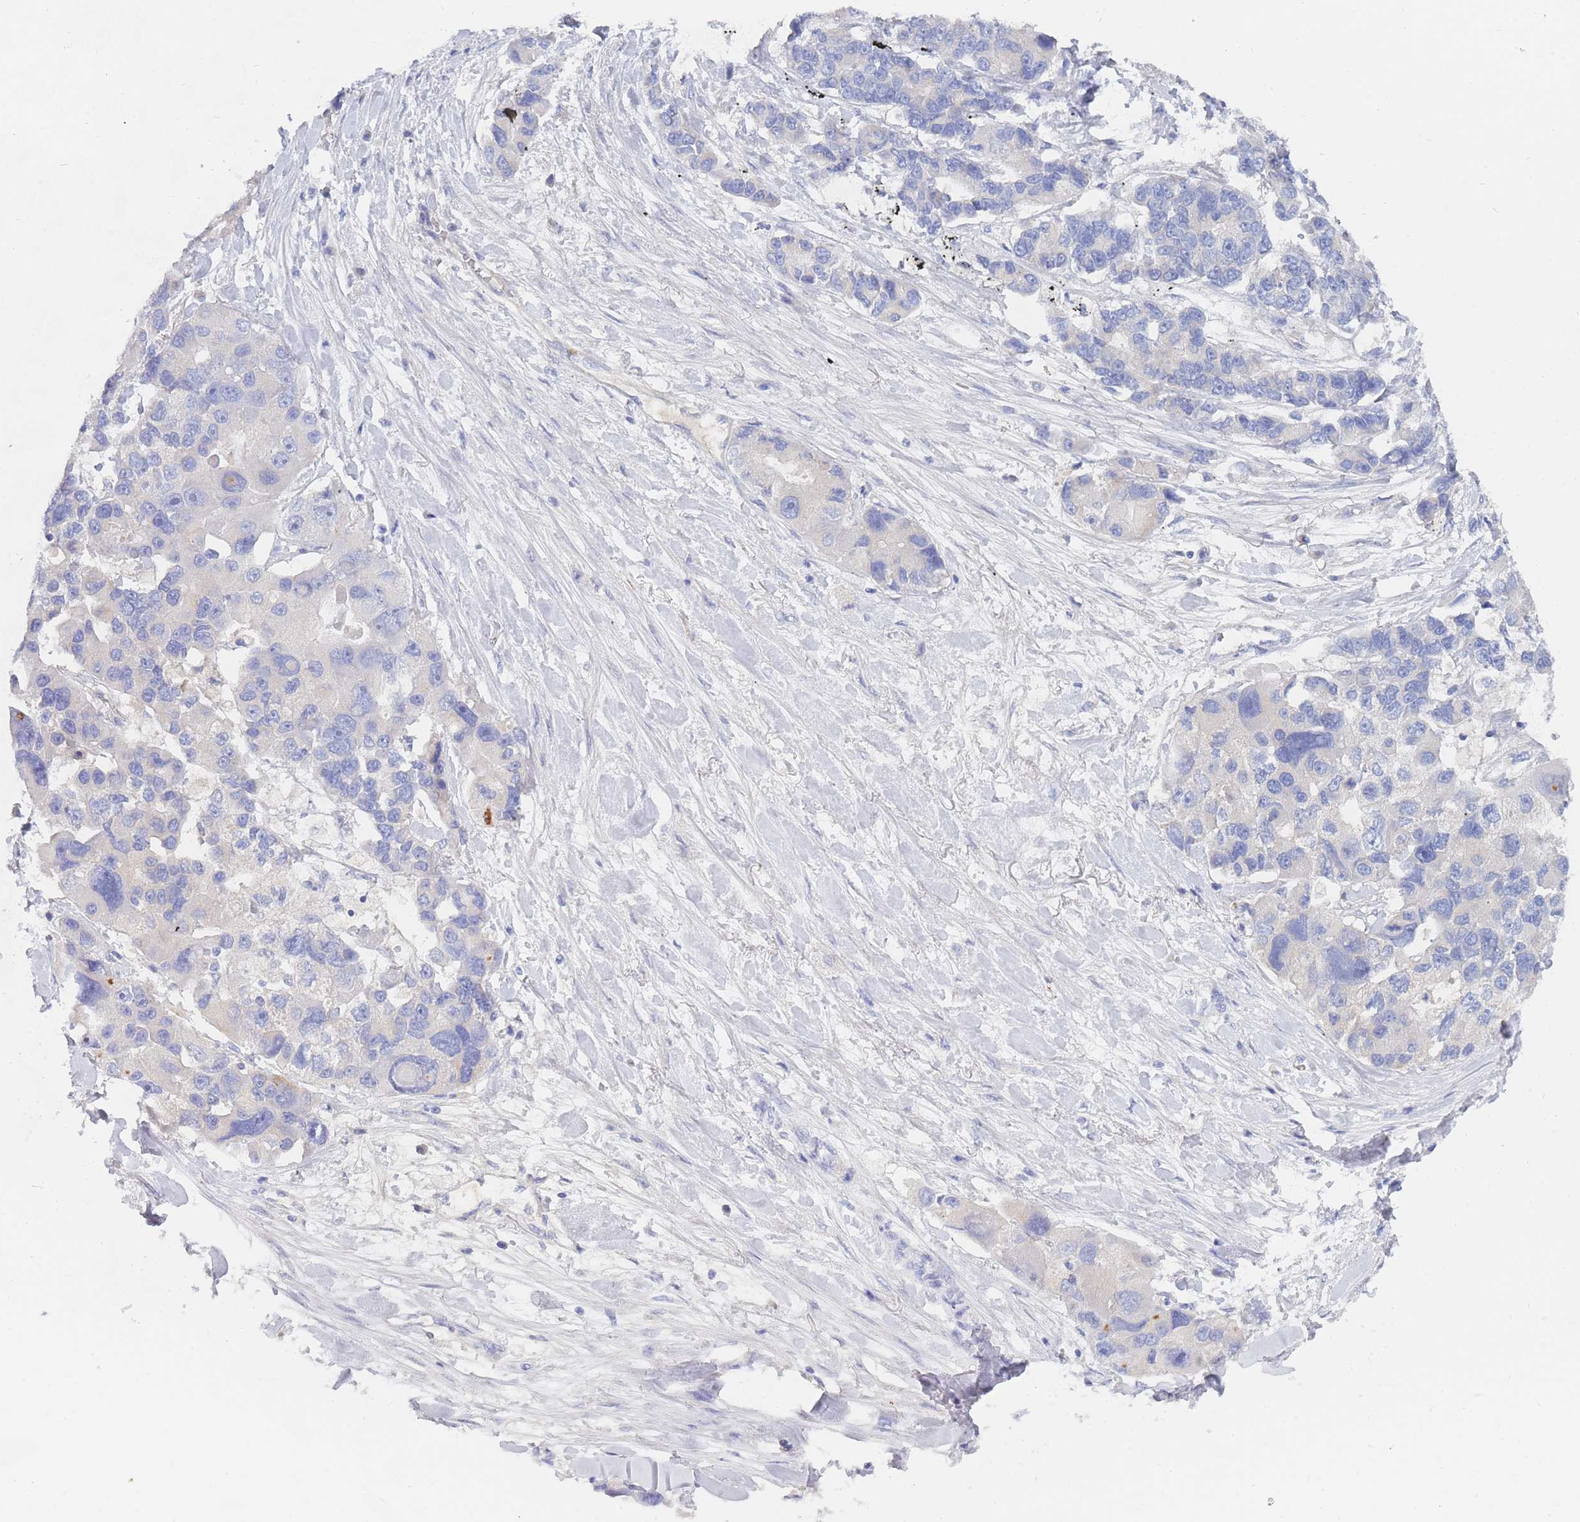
{"staining": {"intensity": "negative", "quantity": "none", "location": "none"}, "tissue": "lung cancer", "cell_type": "Tumor cells", "image_type": "cancer", "snomed": [{"axis": "morphology", "description": "Adenocarcinoma, NOS"}, {"axis": "topography", "description": "Lung"}], "caption": "Tumor cells show no significant positivity in lung cancer.", "gene": "SLC25A35", "patient": {"sex": "female", "age": 54}}